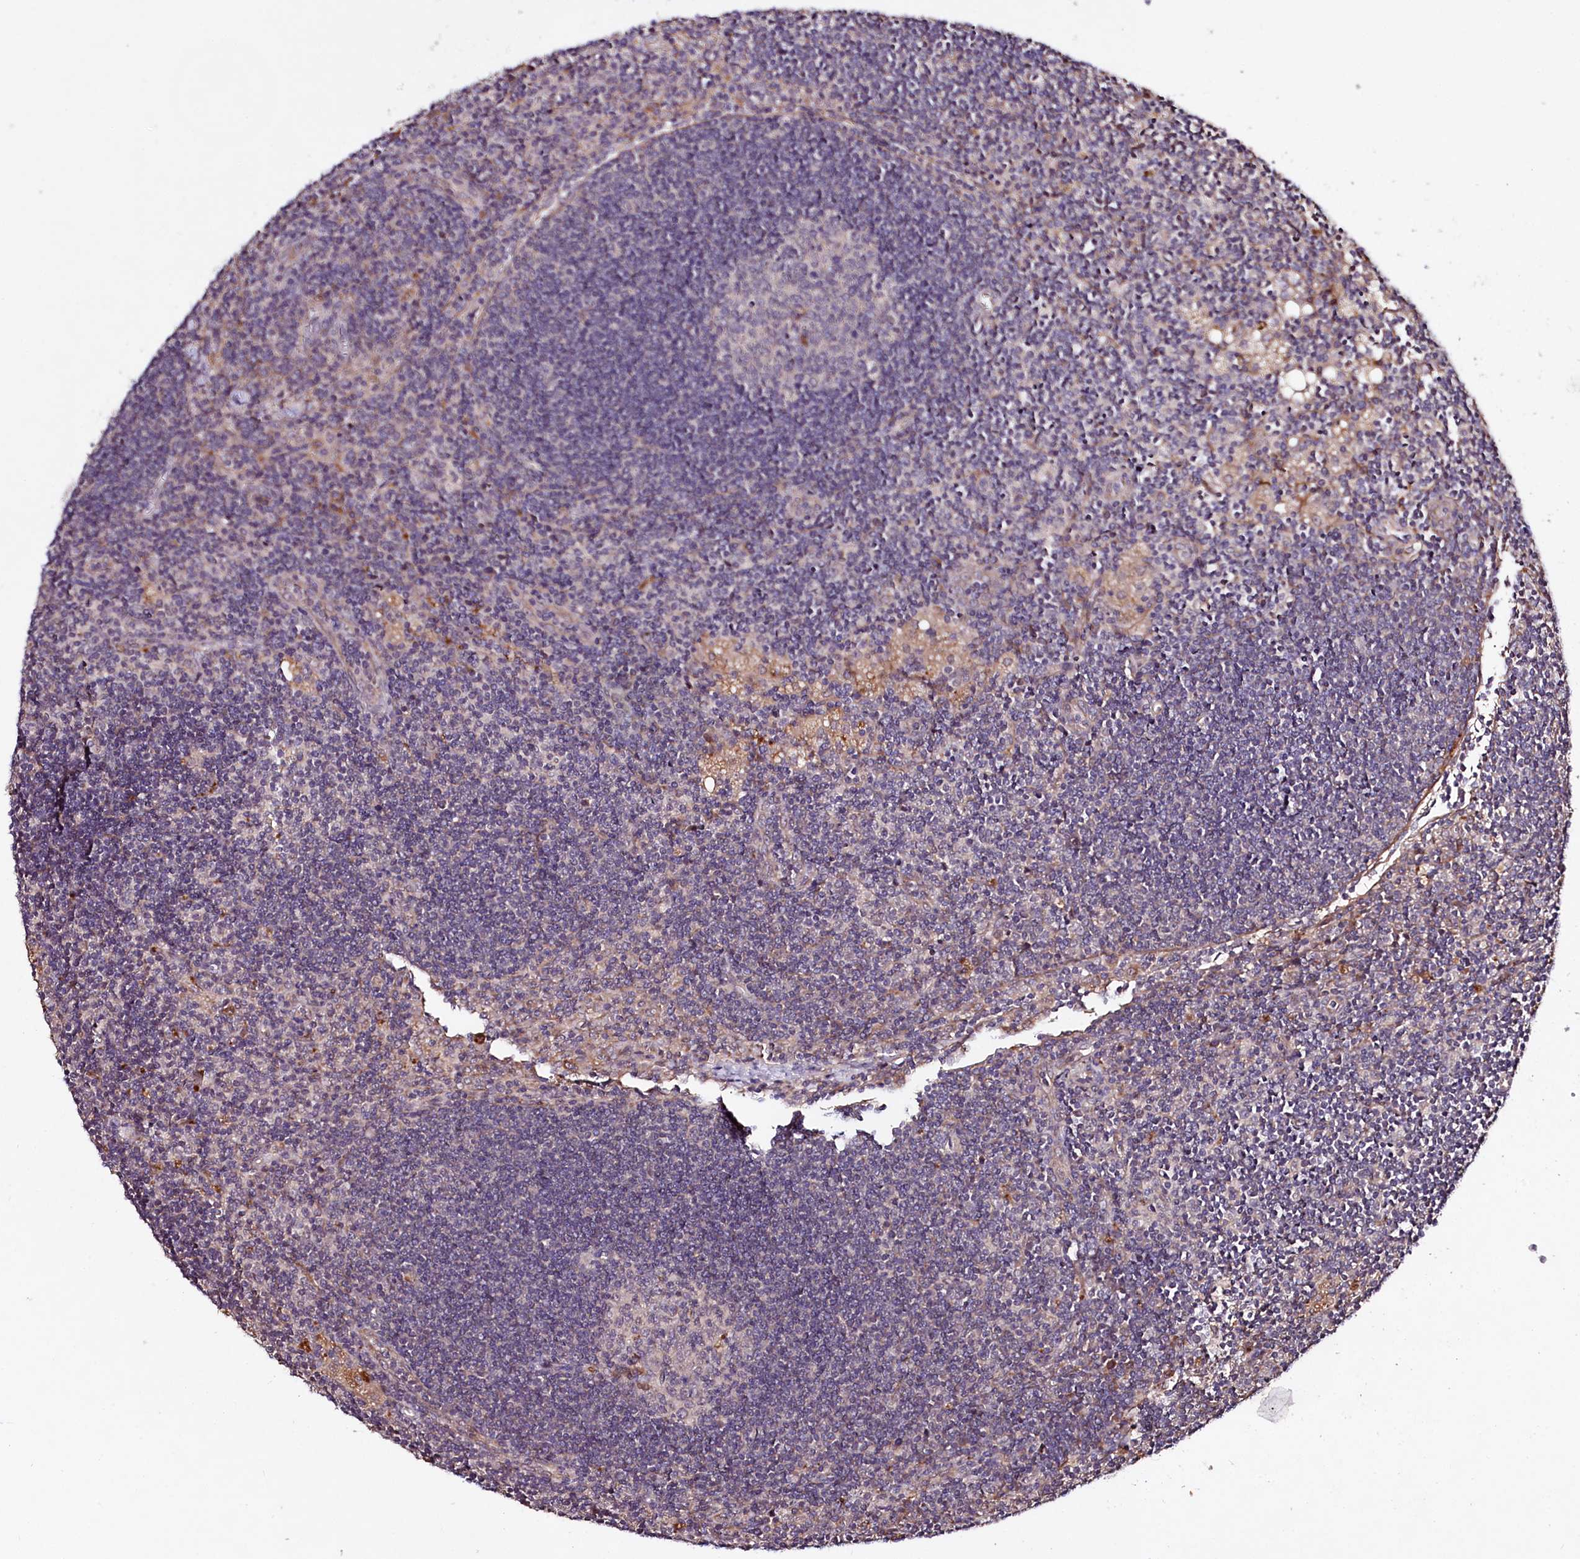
{"staining": {"intensity": "weak", "quantity": "<25%", "location": "cytoplasmic/membranous"}, "tissue": "lymph node", "cell_type": "Germinal center cells", "image_type": "normal", "snomed": [{"axis": "morphology", "description": "Normal tissue, NOS"}, {"axis": "topography", "description": "Lymph node"}], "caption": "An IHC micrograph of normal lymph node is shown. There is no staining in germinal center cells of lymph node.", "gene": "TNPO3", "patient": {"sex": "male", "age": 24}}